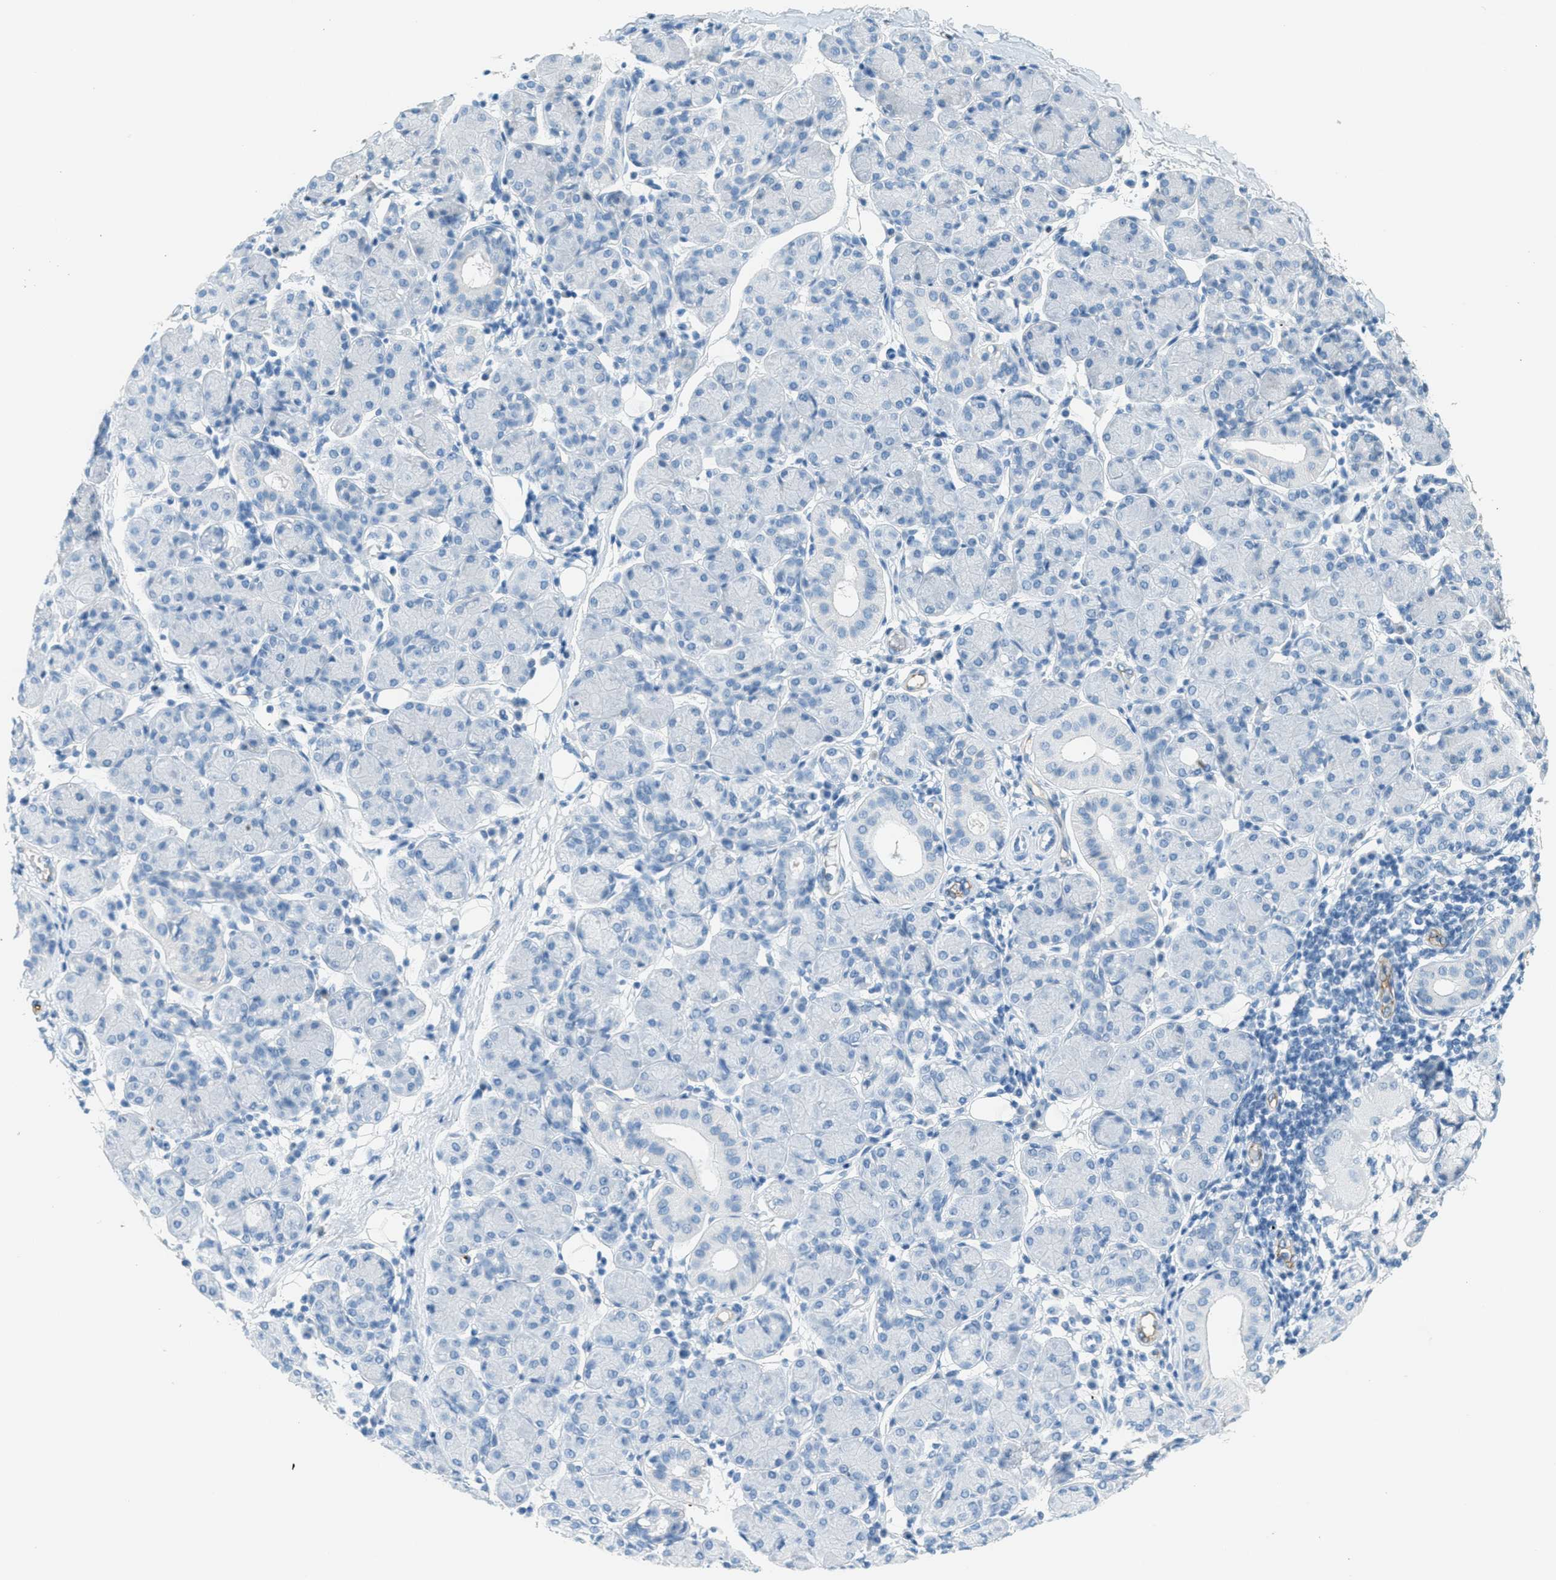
{"staining": {"intensity": "negative", "quantity": "none", "location": "none"}, "tissue": "salivary gland", "cell_type": "Glandular cells", "image_type": "normal", "snomed": [{"axis": "morphology", "description": "Normal tissue, NOS"}, {"axis": "morphology", "description": "Inflammation, NOS"}, {"axis": "topography", "description": "Lymph node"}, {"axis": "topography", "description": "Salivary gland"}], "caption": "This is a micrograph of immunohistochemistry staining of normal salivary gland, which shows no positivity in glandular cells. (Immunohistochemistry (ihc), brightfield microscopy, high magnification).", "gene": "PPBP", "patient": {"sex": "male", "age": 3}}